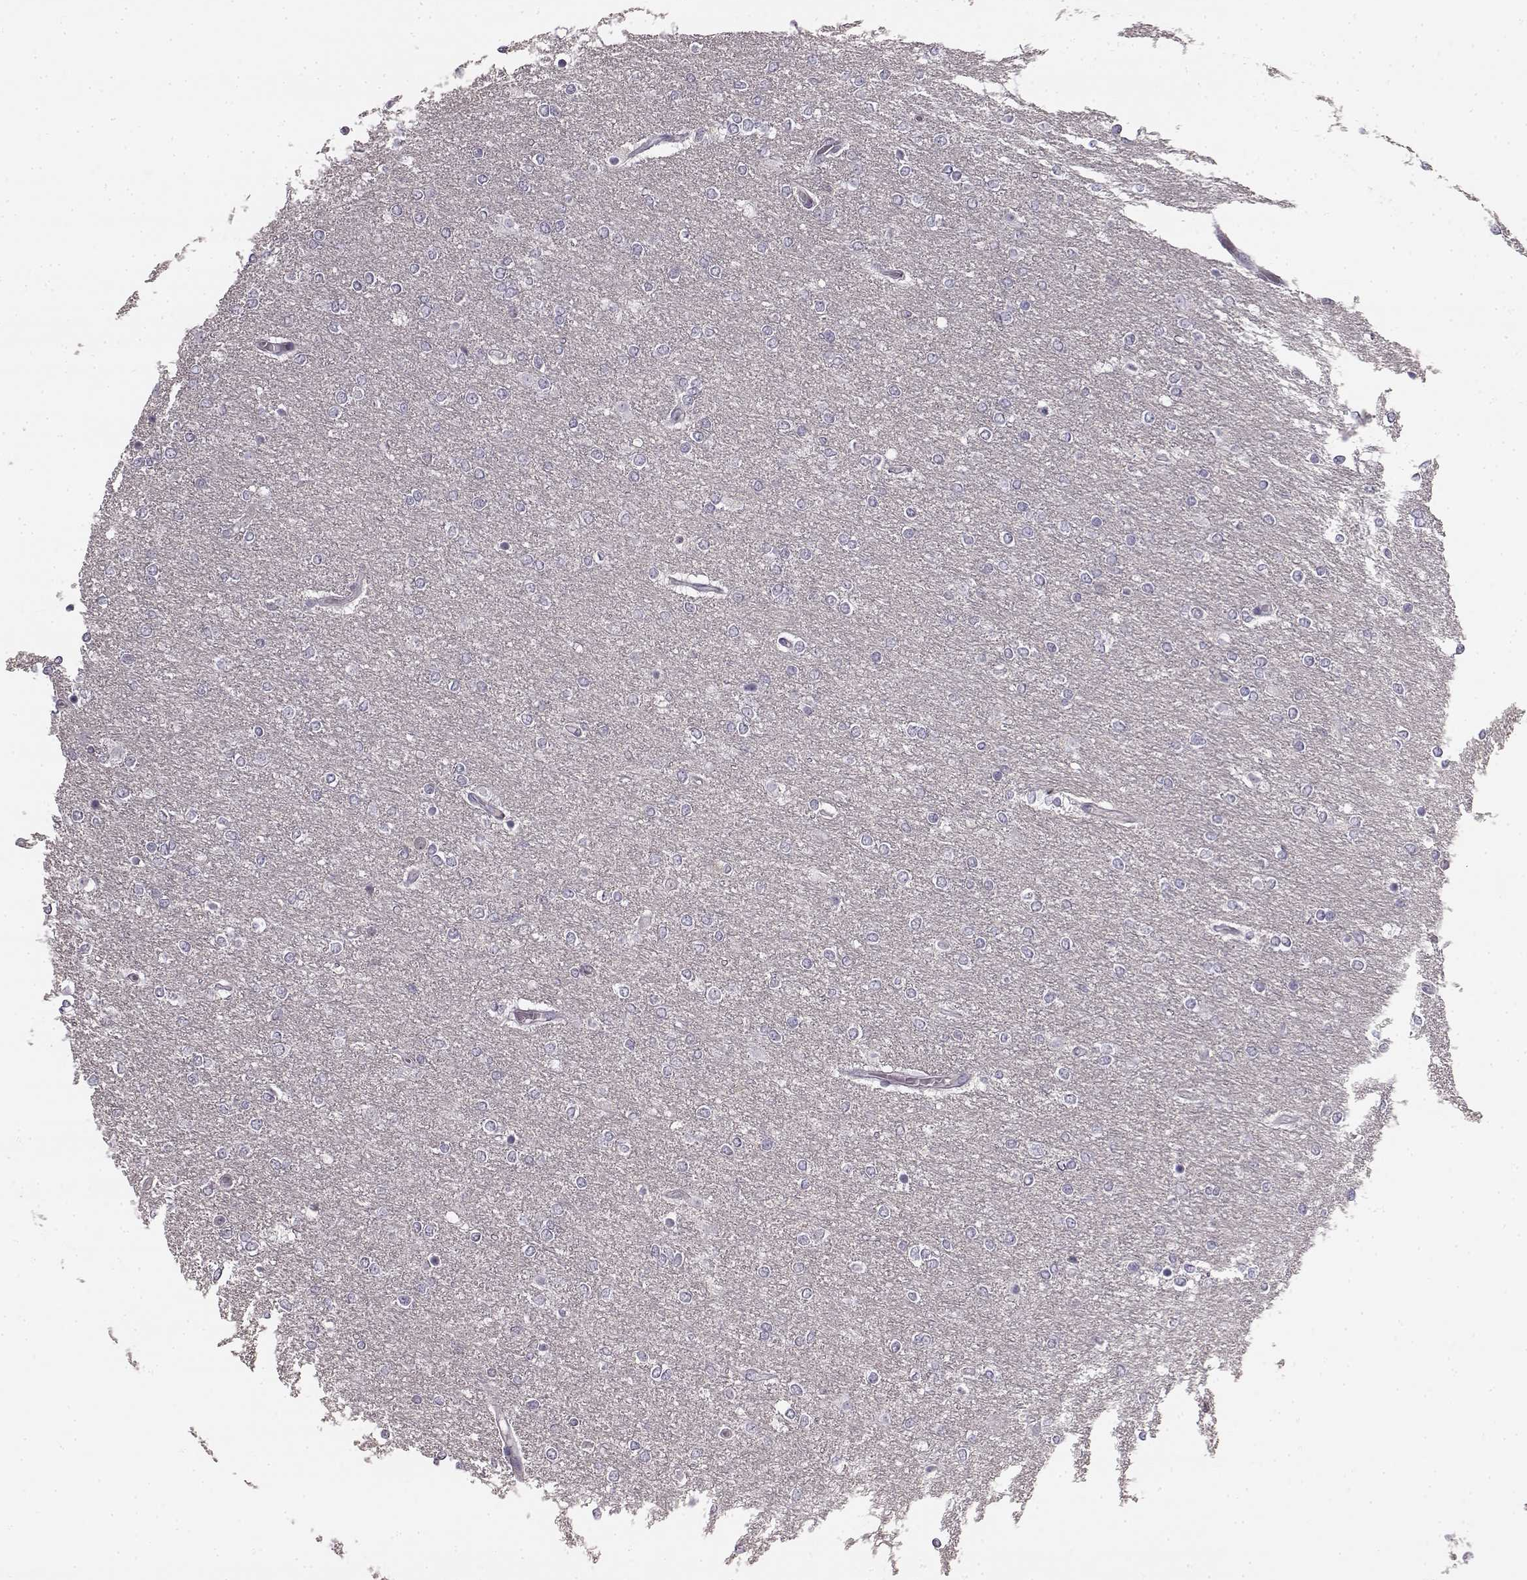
{"staining": {"intensity": "negative", "quantity": "none", "location": "none"}, "tissue": "glioma", "cell_type": "Tumor cells", "image_type": "cancer", "snomed": [{"axis": "morphology", "description": "Glioma, malignant, High grade"}, {"axis": "topography", "description": "Brain"}], "caption": "IHC photomicrograph of neoplastic tissue: human glioma stained with DAB (3,3'-diaminobenzidine) exhibits no significant protein positivity in tumor cells. The staining is performed using DAB (3,3'-diaminobenzidine) brown chromogen with nuclei counter-stained in using hematoxylin.", "gene": "KRT85", "patient": {"sex": "female", "age": 61}}